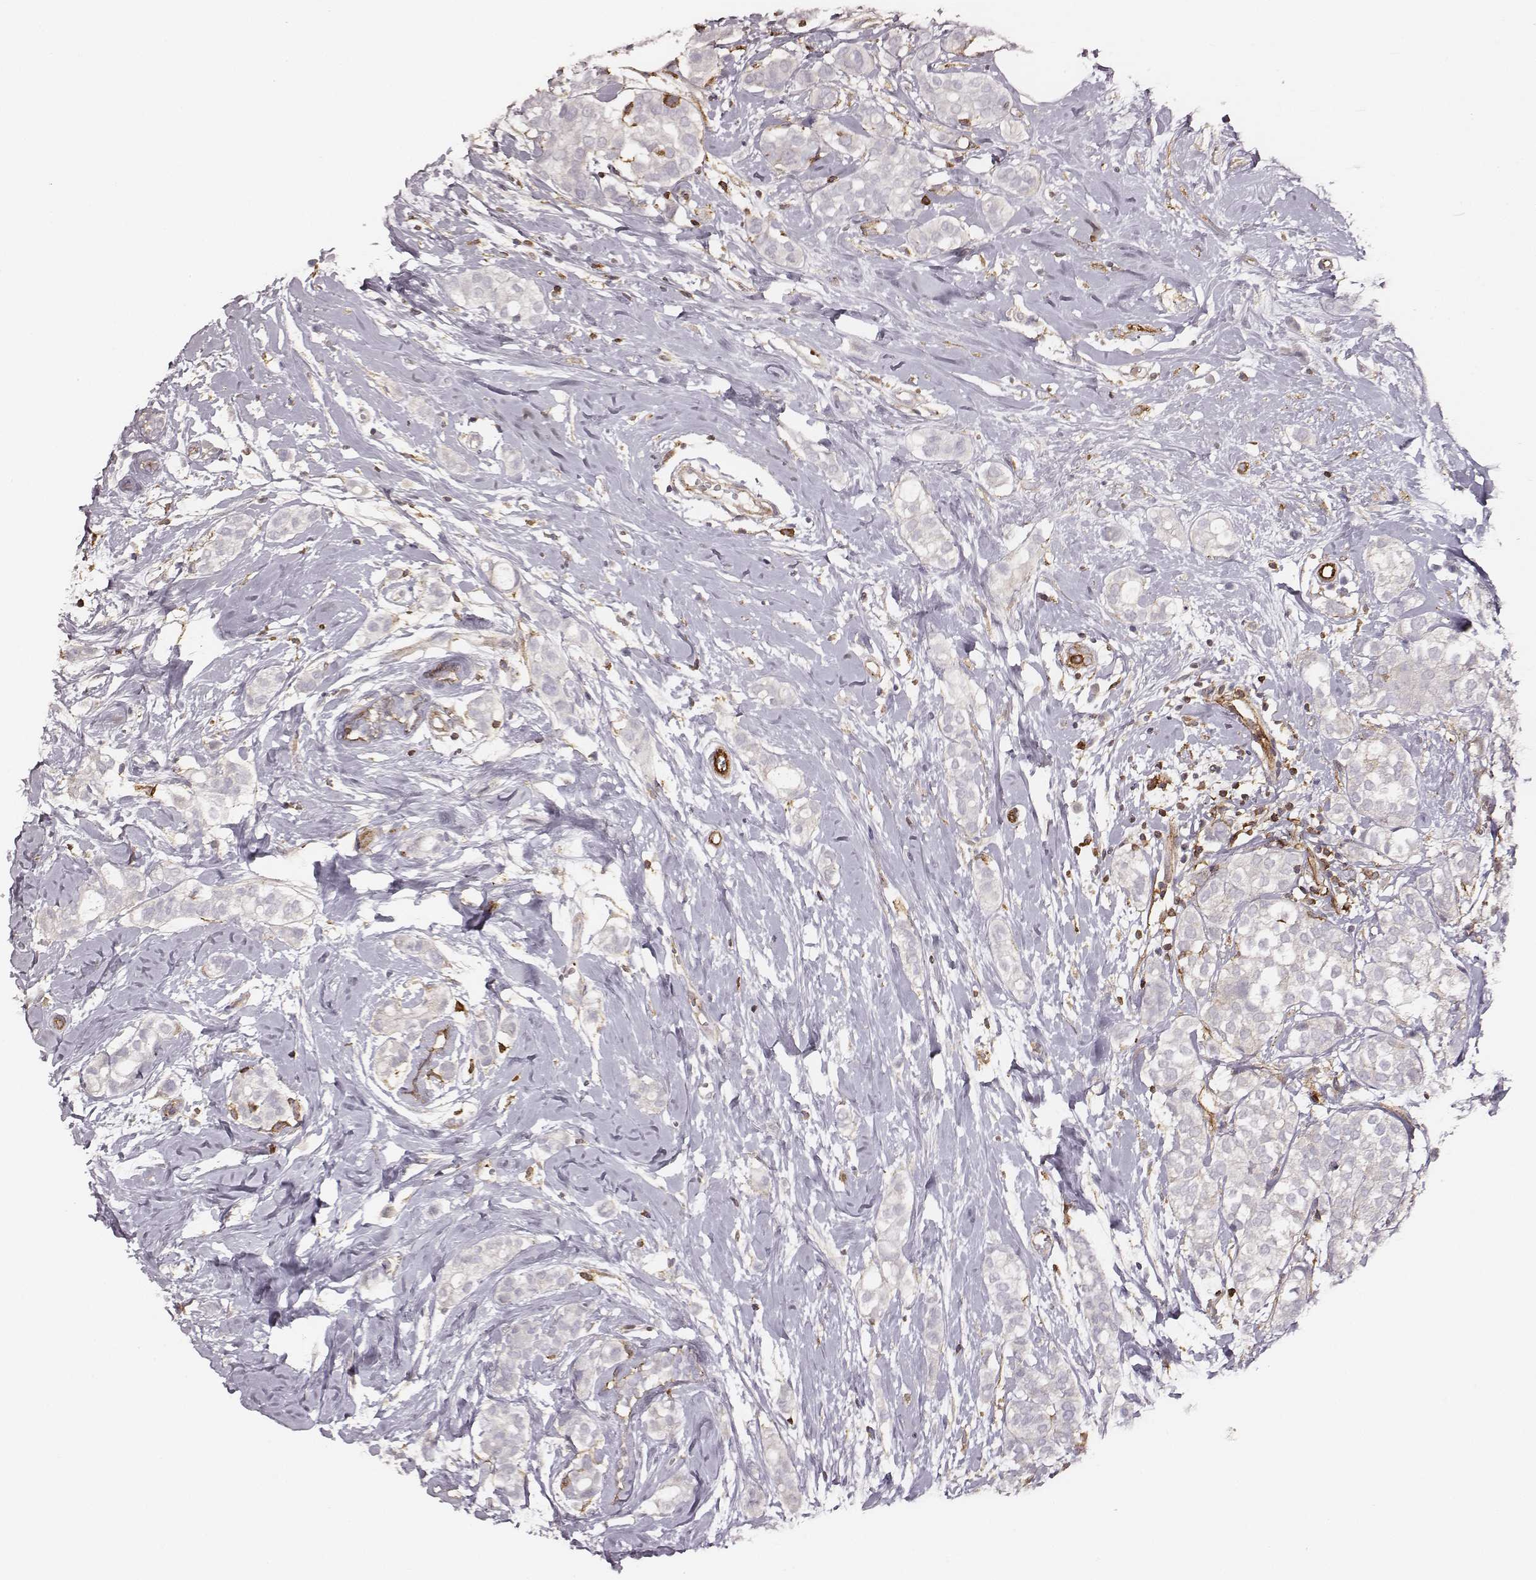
{"staining": {"intensity": "negative", "quantity": "none", "location": "none"}, "tissue": "breast cancer", "cell_type": "Tumor cells", "image_type": "cancer", "snomed": [{"axis": "morphology", "description": "Duct carcinoma"}, {"axis": "topography", "description": "Breast"}], "caption": "IHC photomicrograph of intraductal carcinoma (breast) stained for a protein (brown), which exhibits no expression in tumor cells.", "gene": "ZYX", "patient": {"sex": "female", "age": 40}}